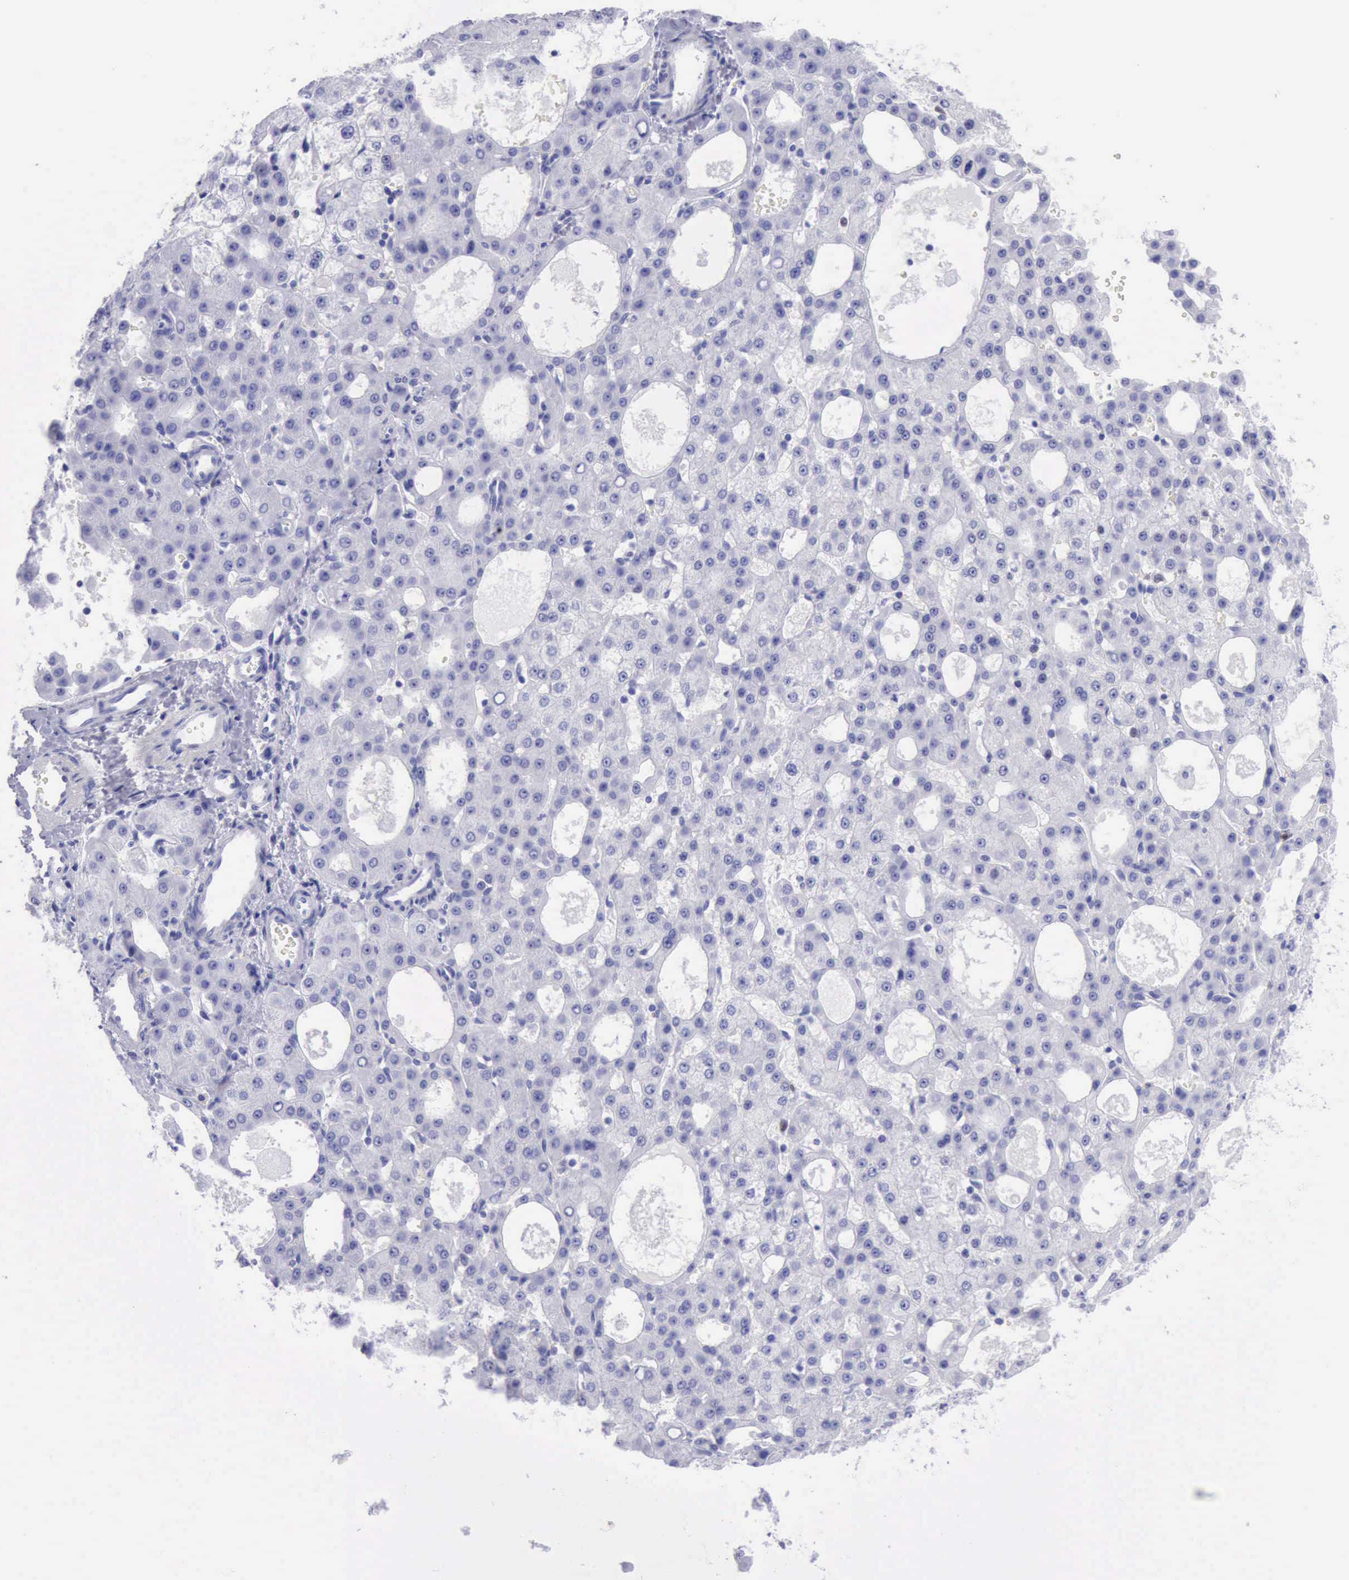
{"staining": {"intensity": "negative", "quantity": "none", "location": "none"}, "tissue": "liver cancer", "cell_type": "Tumor cells", "image_type": "cancer", "snomed": [{"axis": "morphology", "description": "Carcinoma, Hepatocellular, NOS"}, {"axis": "topography", "description": "Liver"}], "caption": "Immunohistochemical staining of liver cancer (hepatocellular carcinoma) shows no significant expression in tumor cells.", "gene": "MCM2", "patient": {"sex": "male", "age": 47}}